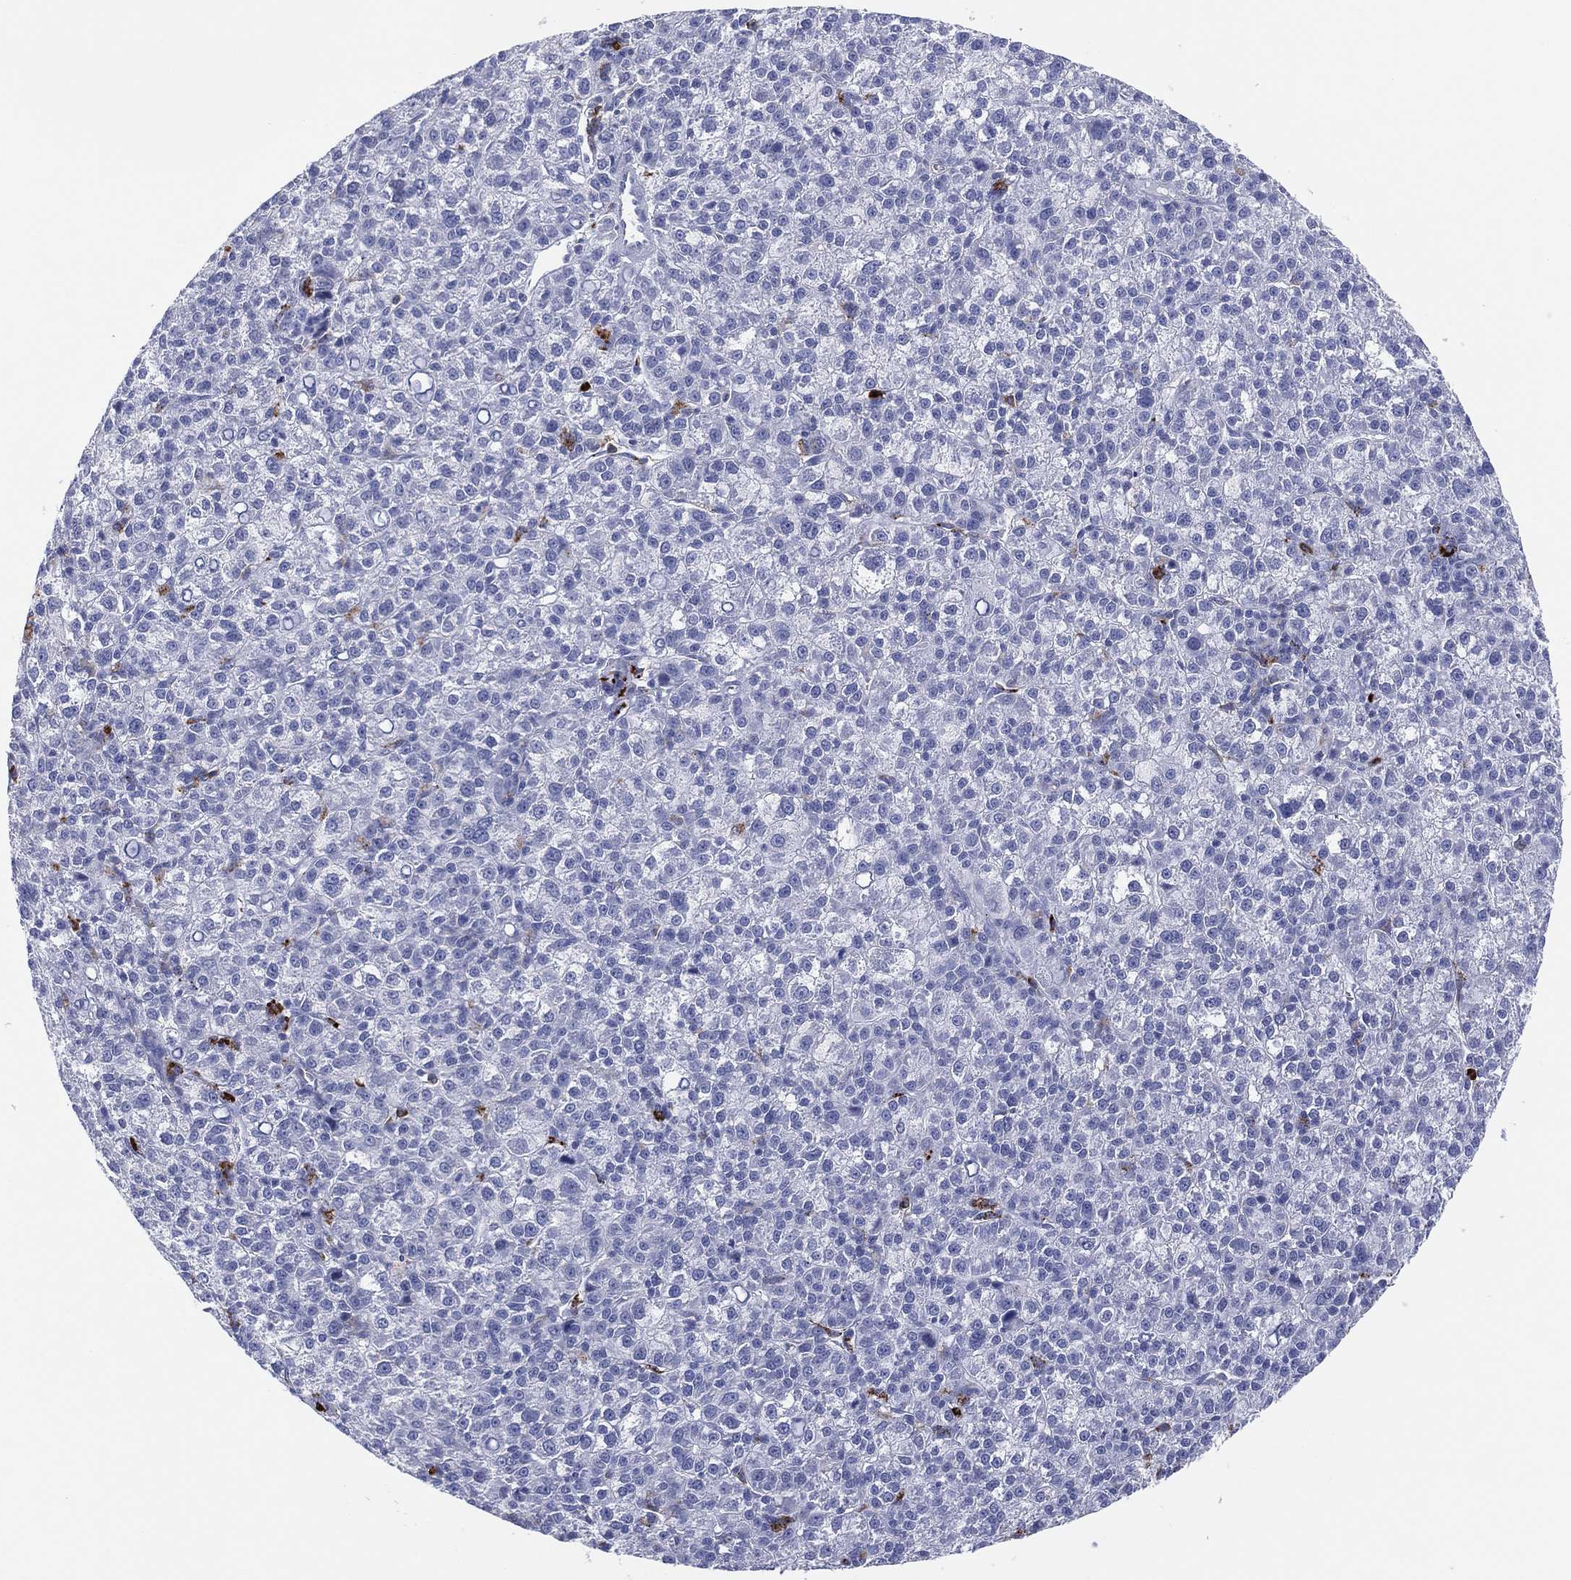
{"staining": {"intensity": "negative", "quantity": "none", "location": "none"}, "tissue": "liver cancer", "cell_type": "Tumor cells", "image_type": "cancer", "snomed": [{"axis": "morphology", "description": "Carcinoma, Hepatocellular, NOS"}, {"axis": "topography", "description": "Liver"}], "caption": "Immunohistochemistry photomicrograph of liver cancer stained for a protein (brown), which reveals no positivity in tumor cells.", "gene": "PLAC8", "patient": {"sex": "female", "age": 60}}